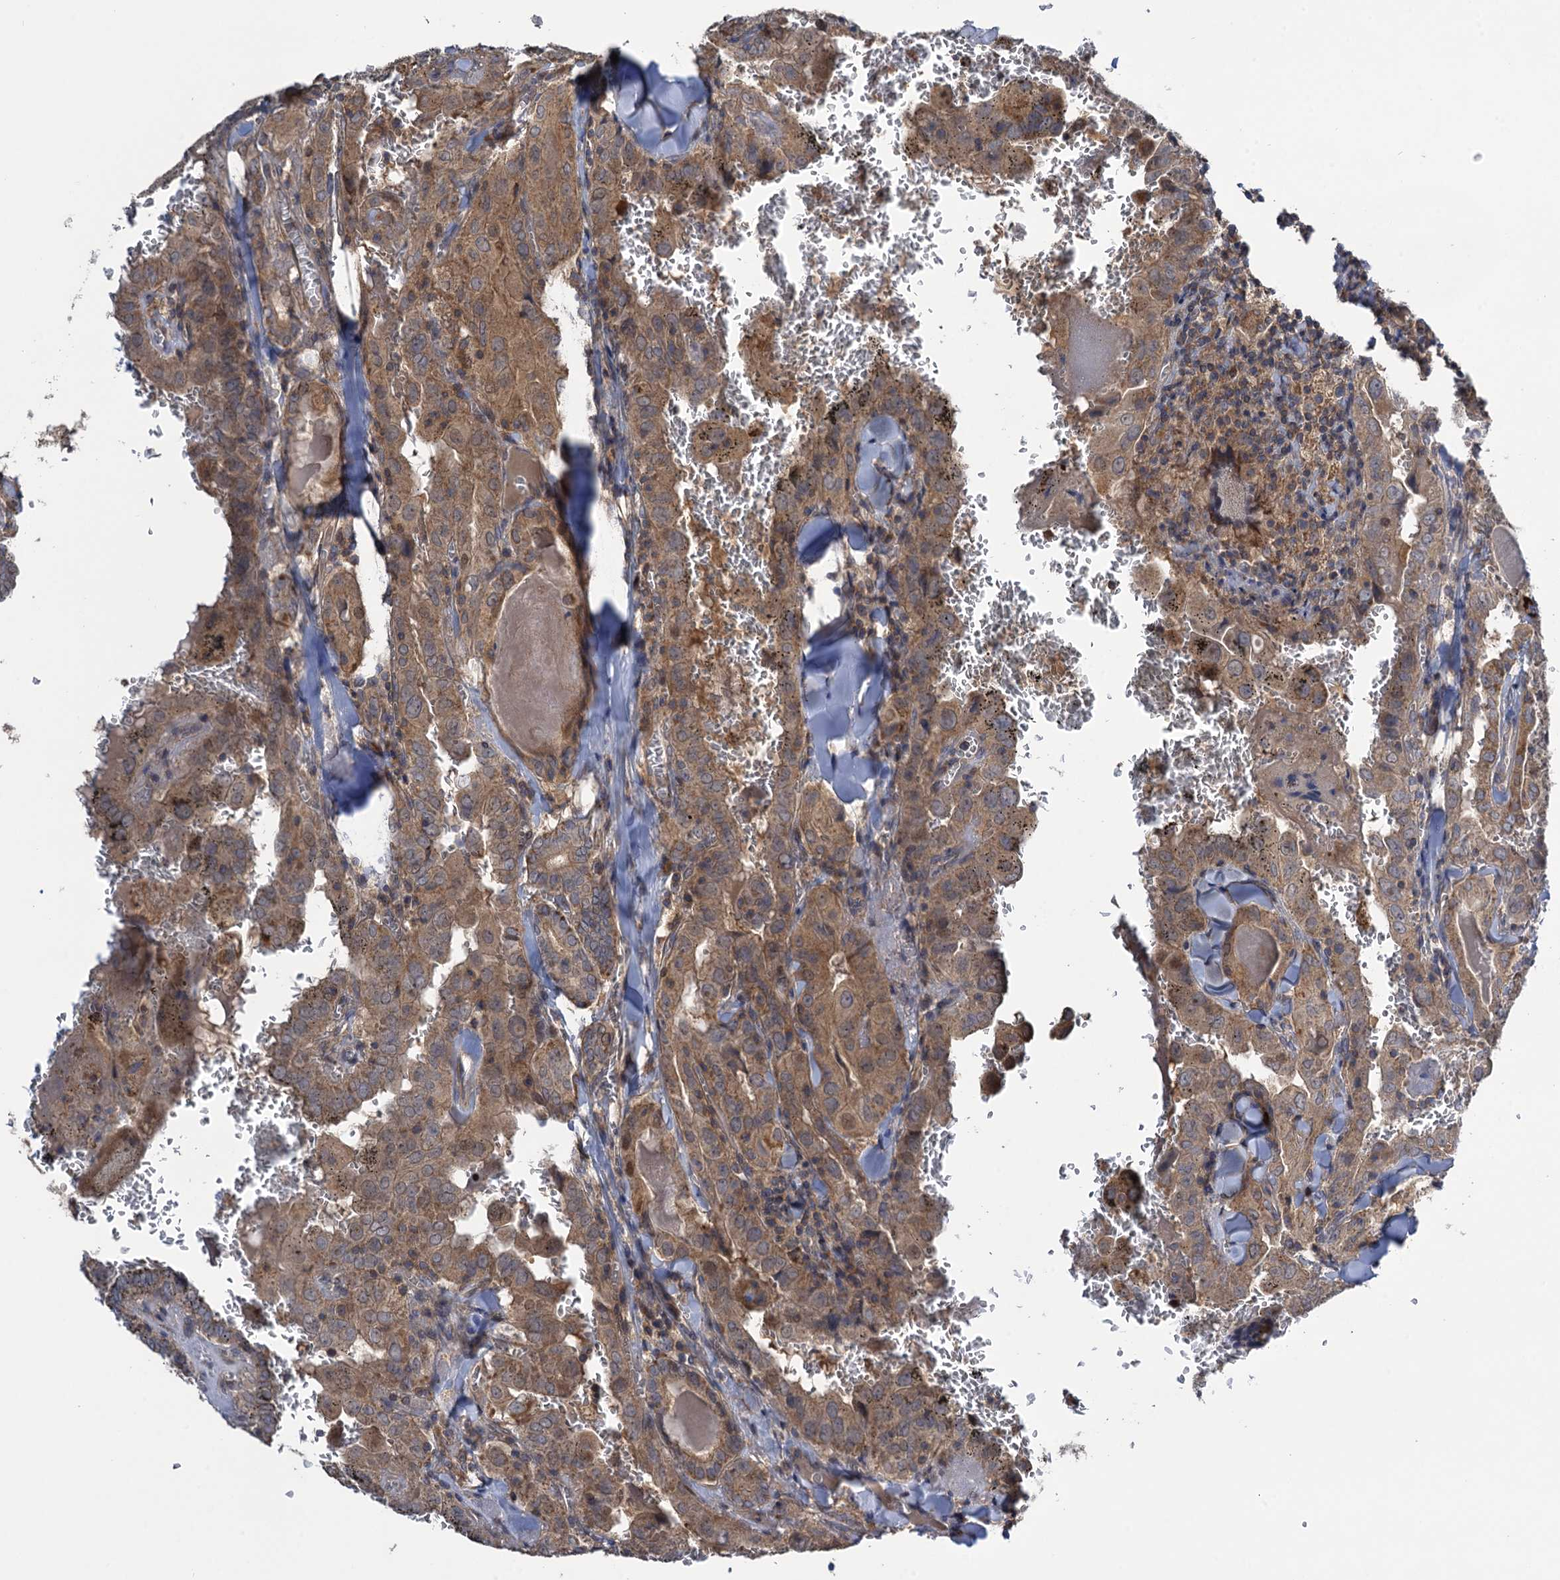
{"staining": {"intensity": "moderate", "quantity": ">75%", "location": "cytoplasmic/membranous"}, "tissue": "thyroid cancer", "cell_type": "Tumor cells", "image_type": "cancer", "snomed": [{"axis": "morphology", "description": "Papillary adenocarcinoma, NOS"}, {"axis": "topography", "description": "Thyroid gland"}], "caption": "A high-resolution image shows IHC staining of thyroid cancer, which shows moderate cytoplasmic/membranous expression in approximately >75% of tumor cells.", "gene": "WDR88", "patient": {"sex": "female", "age": 72}}